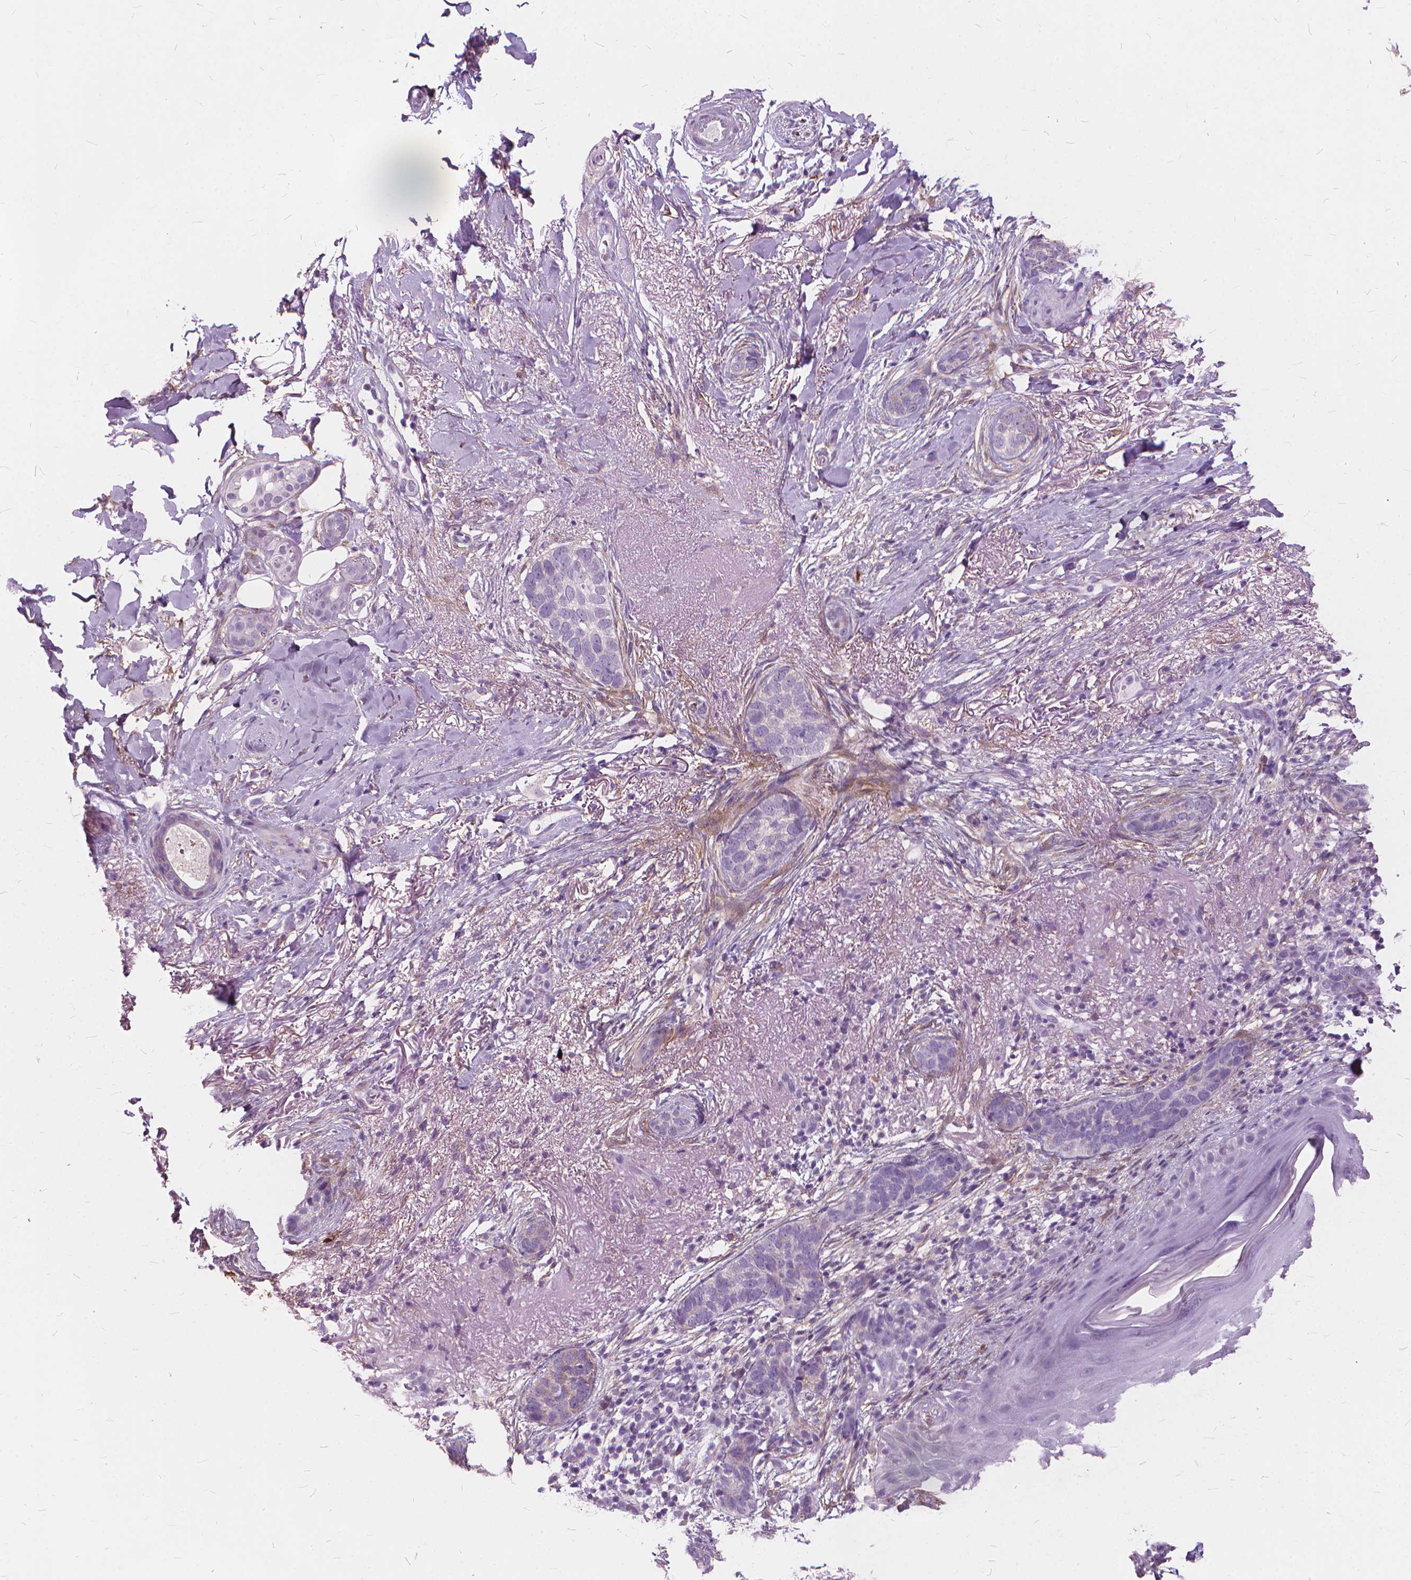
{"staining": {"intensity": "weak", "quantity": "25%-75%", "location": "cytoplasmic/membranous"}, "tissue": "skin cancer", "cell_type": "Tumor cells", "image_type": "cancer", "snomed": [{"axis": "morphology", "description": "Normal tissue, NOS"}, {"axis": "morphology", "description": "Basal cell carcinoma"}, {"axis": "topography", "description": "Skin"}], "caption": "Immunohistochemistry (IHC) photomicrograph of neoplastic tissue: skin basal cell carcinoma stained using immunohistochemistry displays low levels of weak protein expression localized specifically in the cytoplasmic/membranous of tumor cells, appearing as a cytoplasmic/membranous brown color.", "gene": "DNM1", "patient": {"sex": "male", "age": 84}}